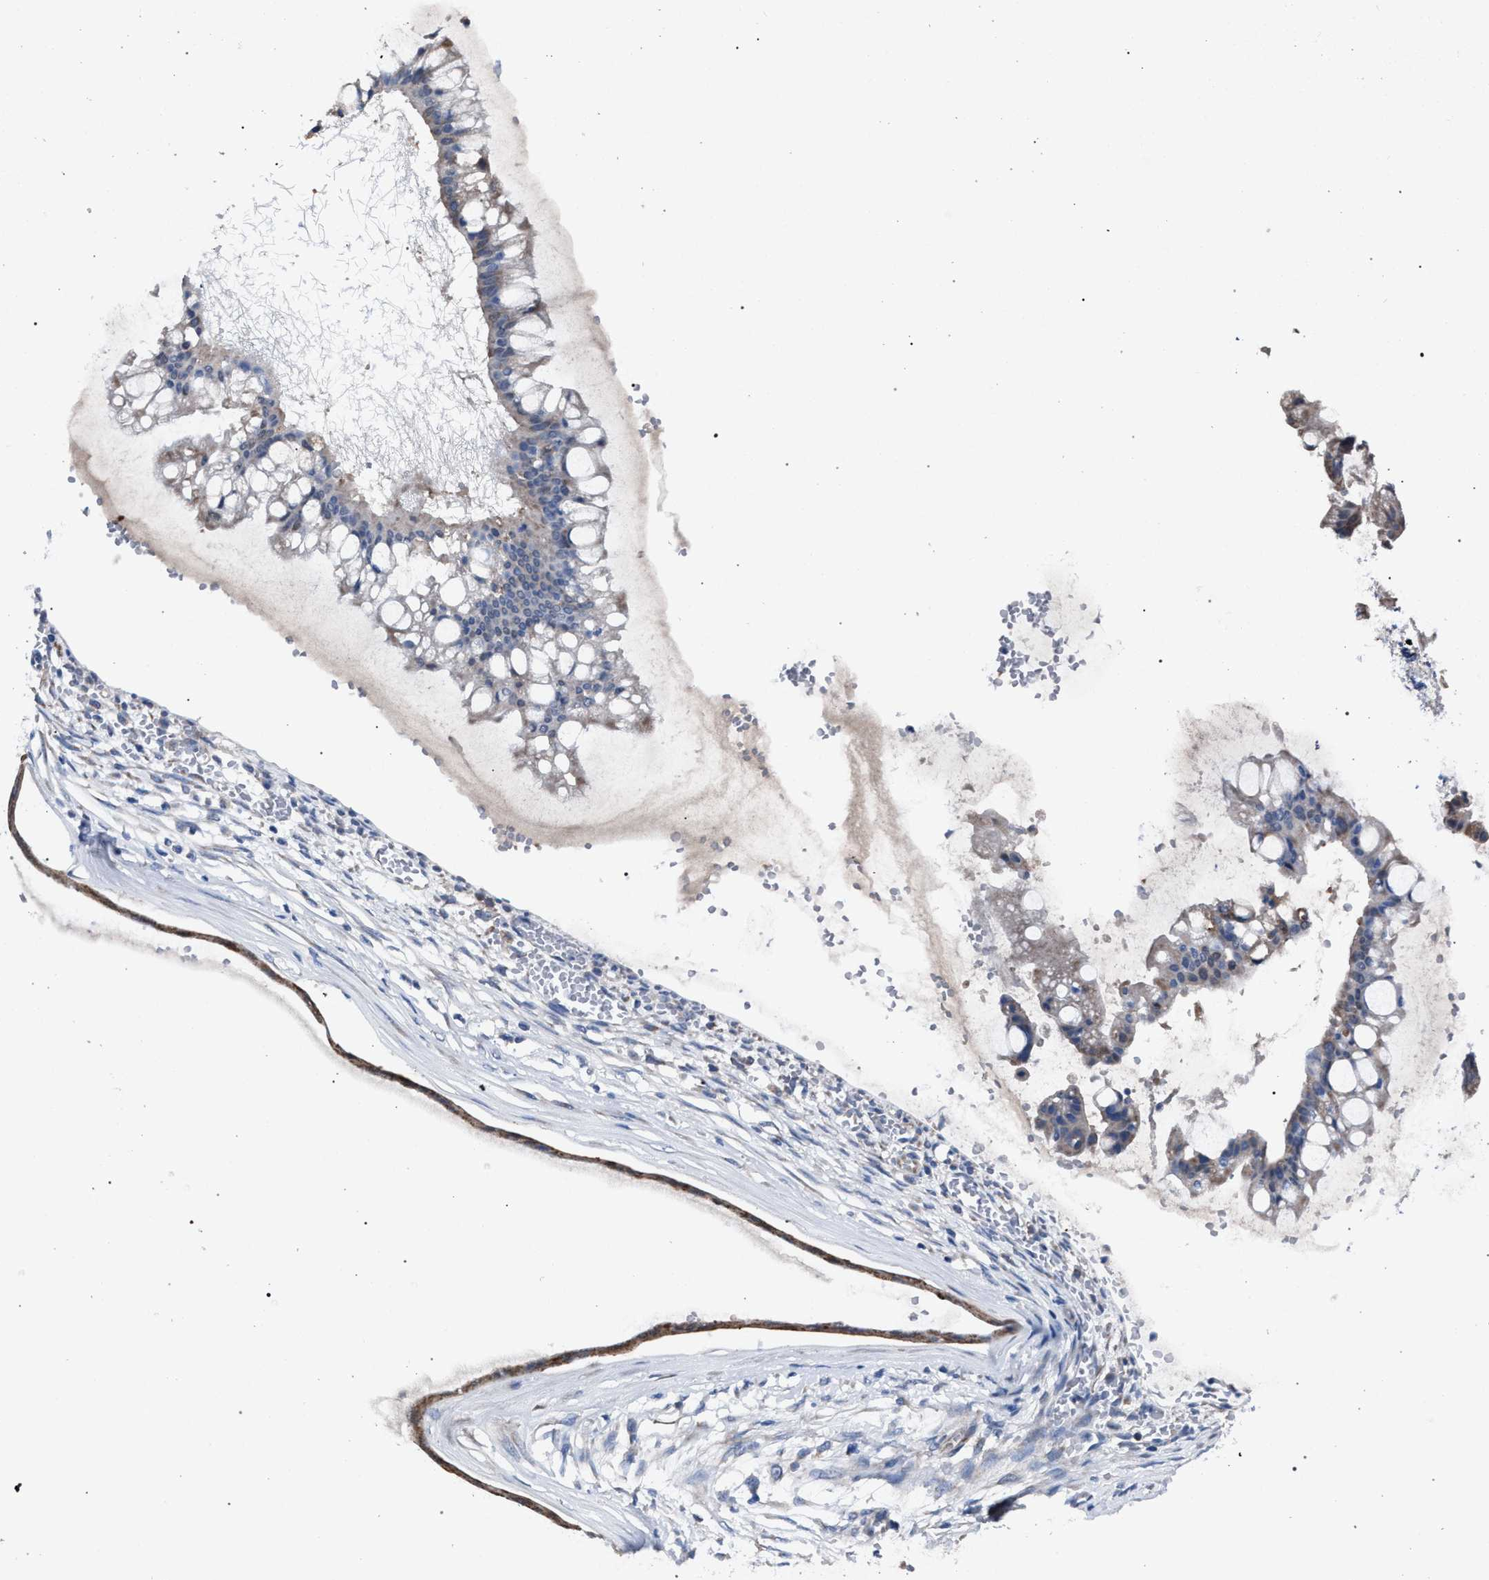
{"staining": {"intensity": "weak", "quantity": "25%-75%", "location": "cytoplasmic/membranous"}, "tissue": "ovarian cancer", "cell_type": "Tumor cells", "image_type": "cancer", "snomed": [{"axis": "morphology", "description": "Cystadenocarcinoma, mucinous, NOS"}, {"axis": "topography", "description": "Ovary"}], "caption": "Mucinous cystadenocarcinoma (ovarian) stained with immunohistochemistry shows weak cytoplasmic/membranous positivity in approximately 25%-75% of tumor cells.", "gene": "CRYZ", "patient": {"sex": "female", "age": 73}}